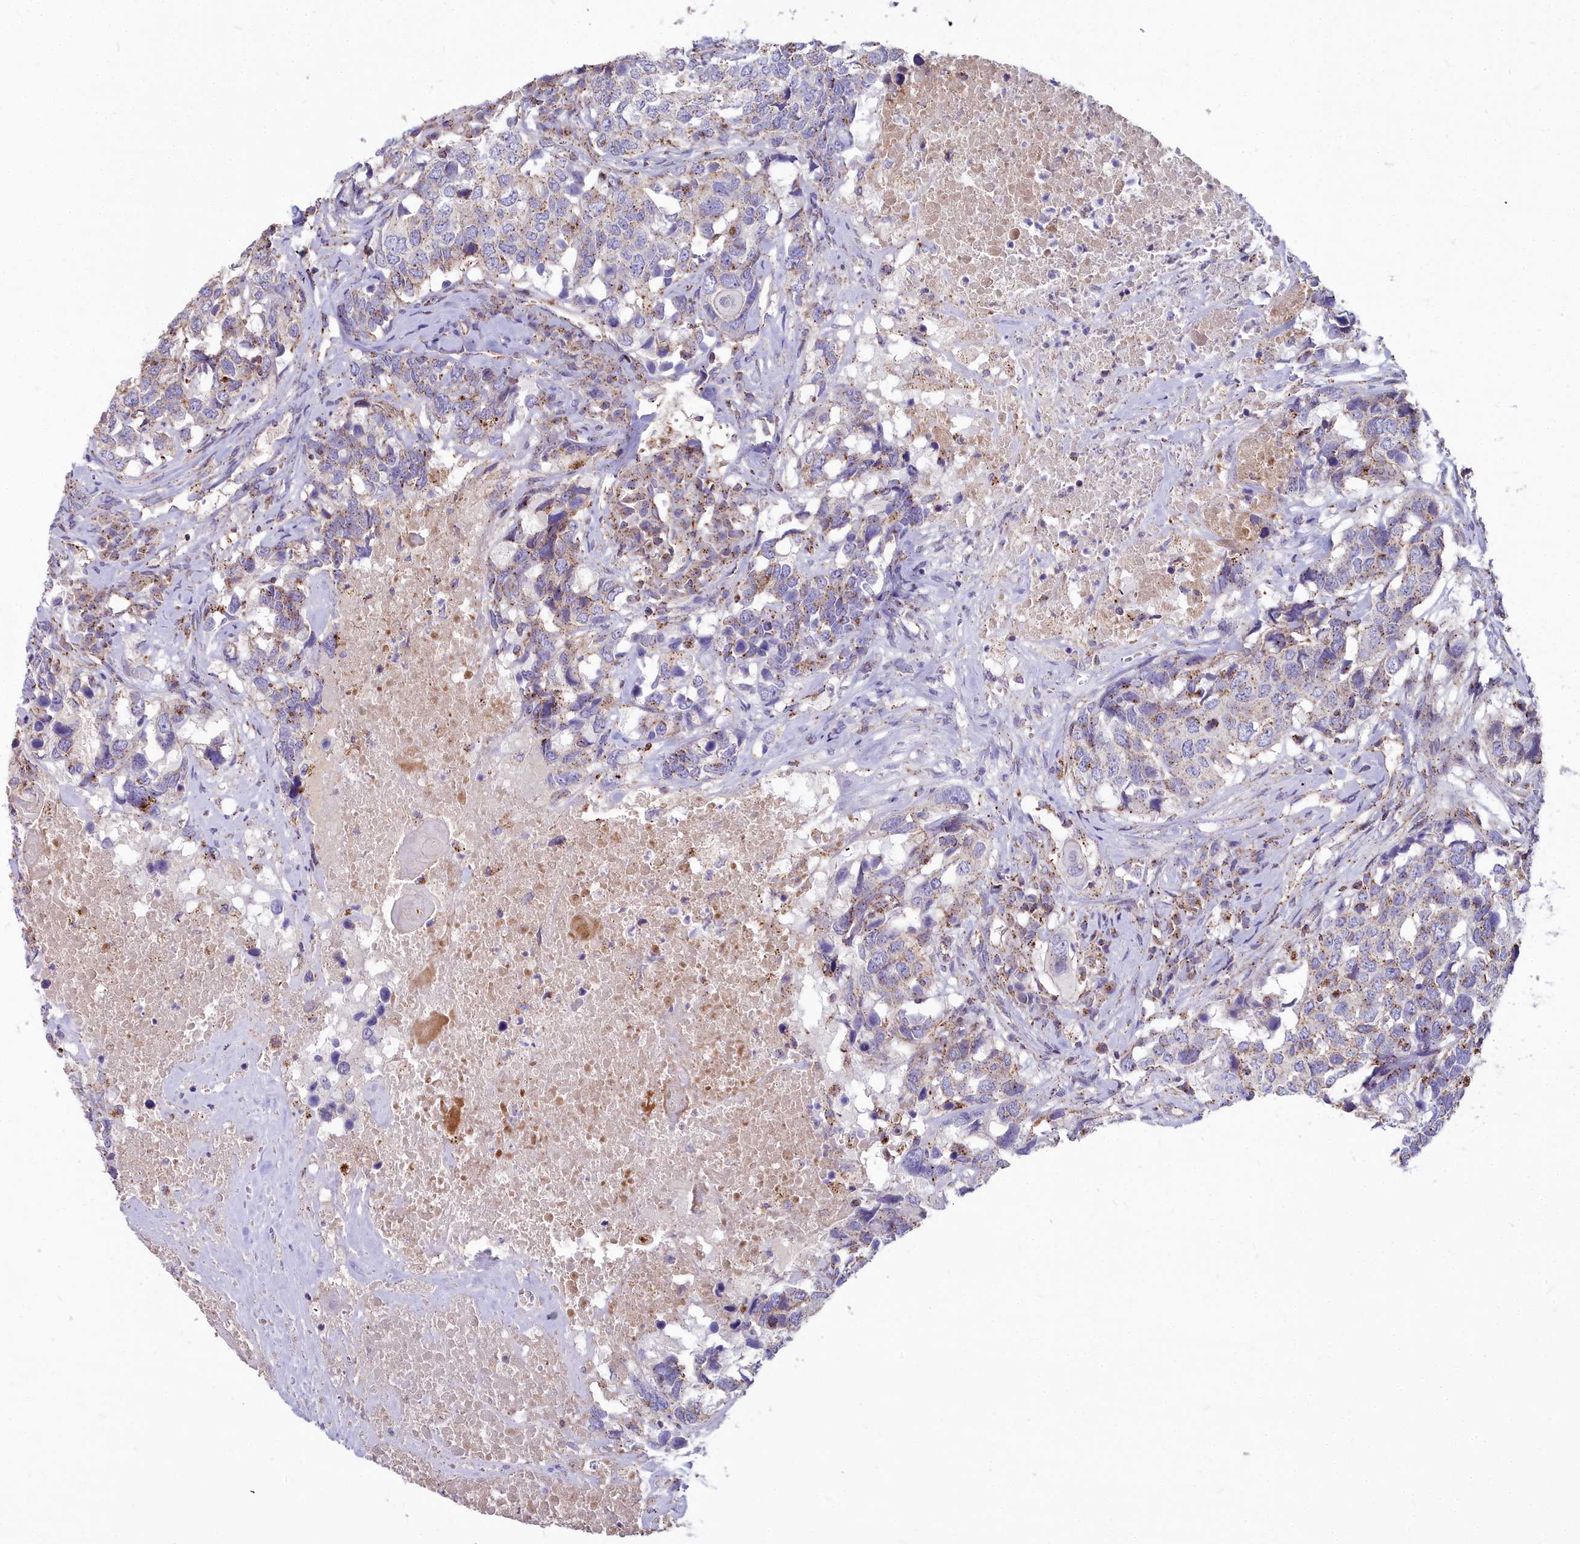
{"staining": {"intensity": "moderate", "quantity": "25%-75%", "location": "cytoplasmic/membranous"}, "tissue": "head and neck cancer", "cell_type": "Tumor cells", "image_type": "cancer", "snomed": [{"axis": "morphology", "description": "Squamous cell carcinoma, NOS"}, {"axis": "topography", "description": "Head-Neck"}], "caption": "Squamous cell carcinoma (head and neck) stained with IHC displays moderate cytoplasmic/membranous expression in approximately 25%-75% of tumor cells.", "gene": "FRMPD1", "patient": {"sex": "male", "age": 66}}